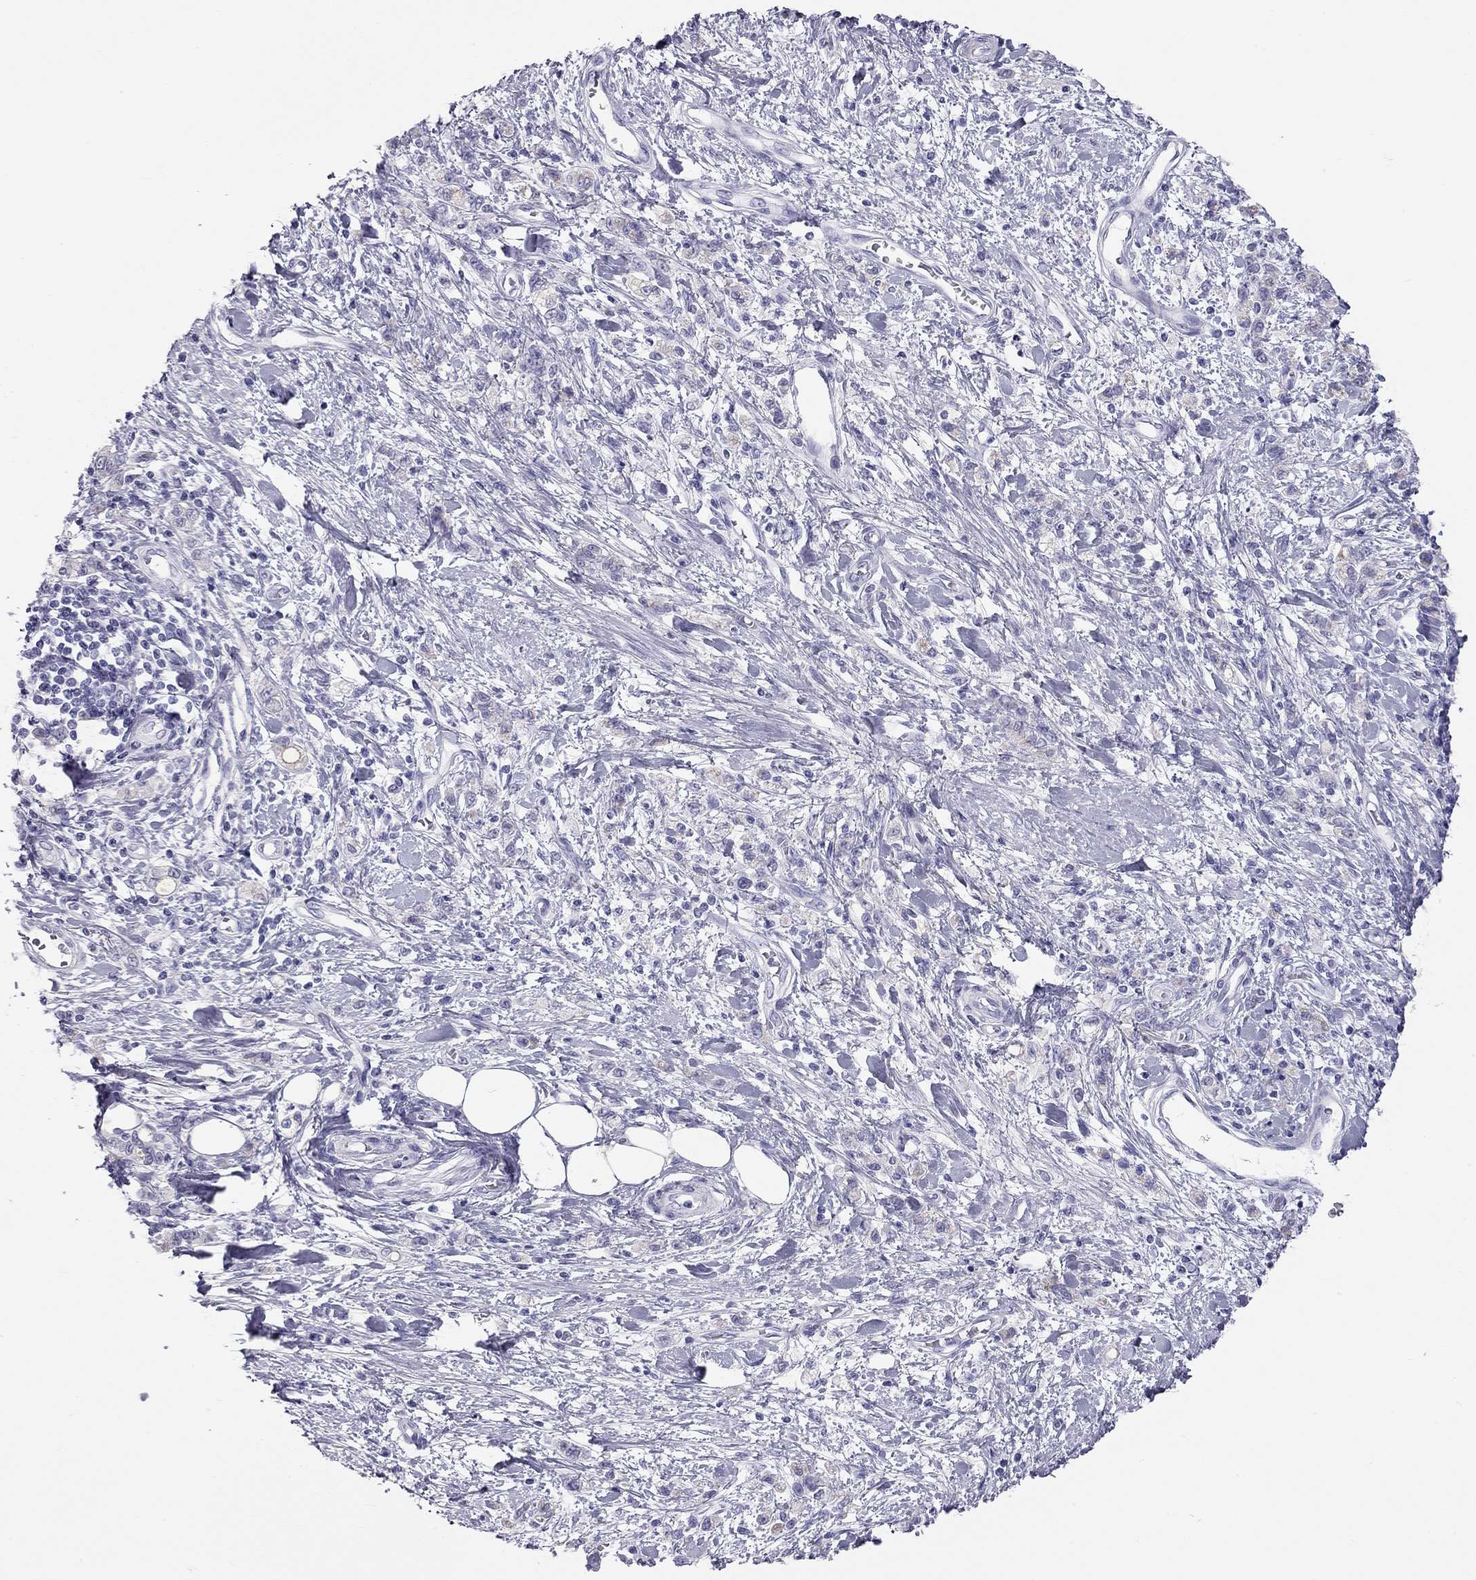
{"staining": {"intensity": "negative", "quantity": "none", "location": "none"}, "tissue": "stomach cancer", "cell_type": "Tumor cells", "image_type": "cancer", "snomed": [{"axis": "morphology", "description": "Adenocarcinoma, NOS"}, {"axis": "topography", "description": "Stomach"}], "caption": "This is an immunohistochemistry histopathology image of adenocarcinoma (stomach). There is no positivity in tumor cells.", "gene": "TRPM3", "patient": {"sex": "male", "age": 77}}